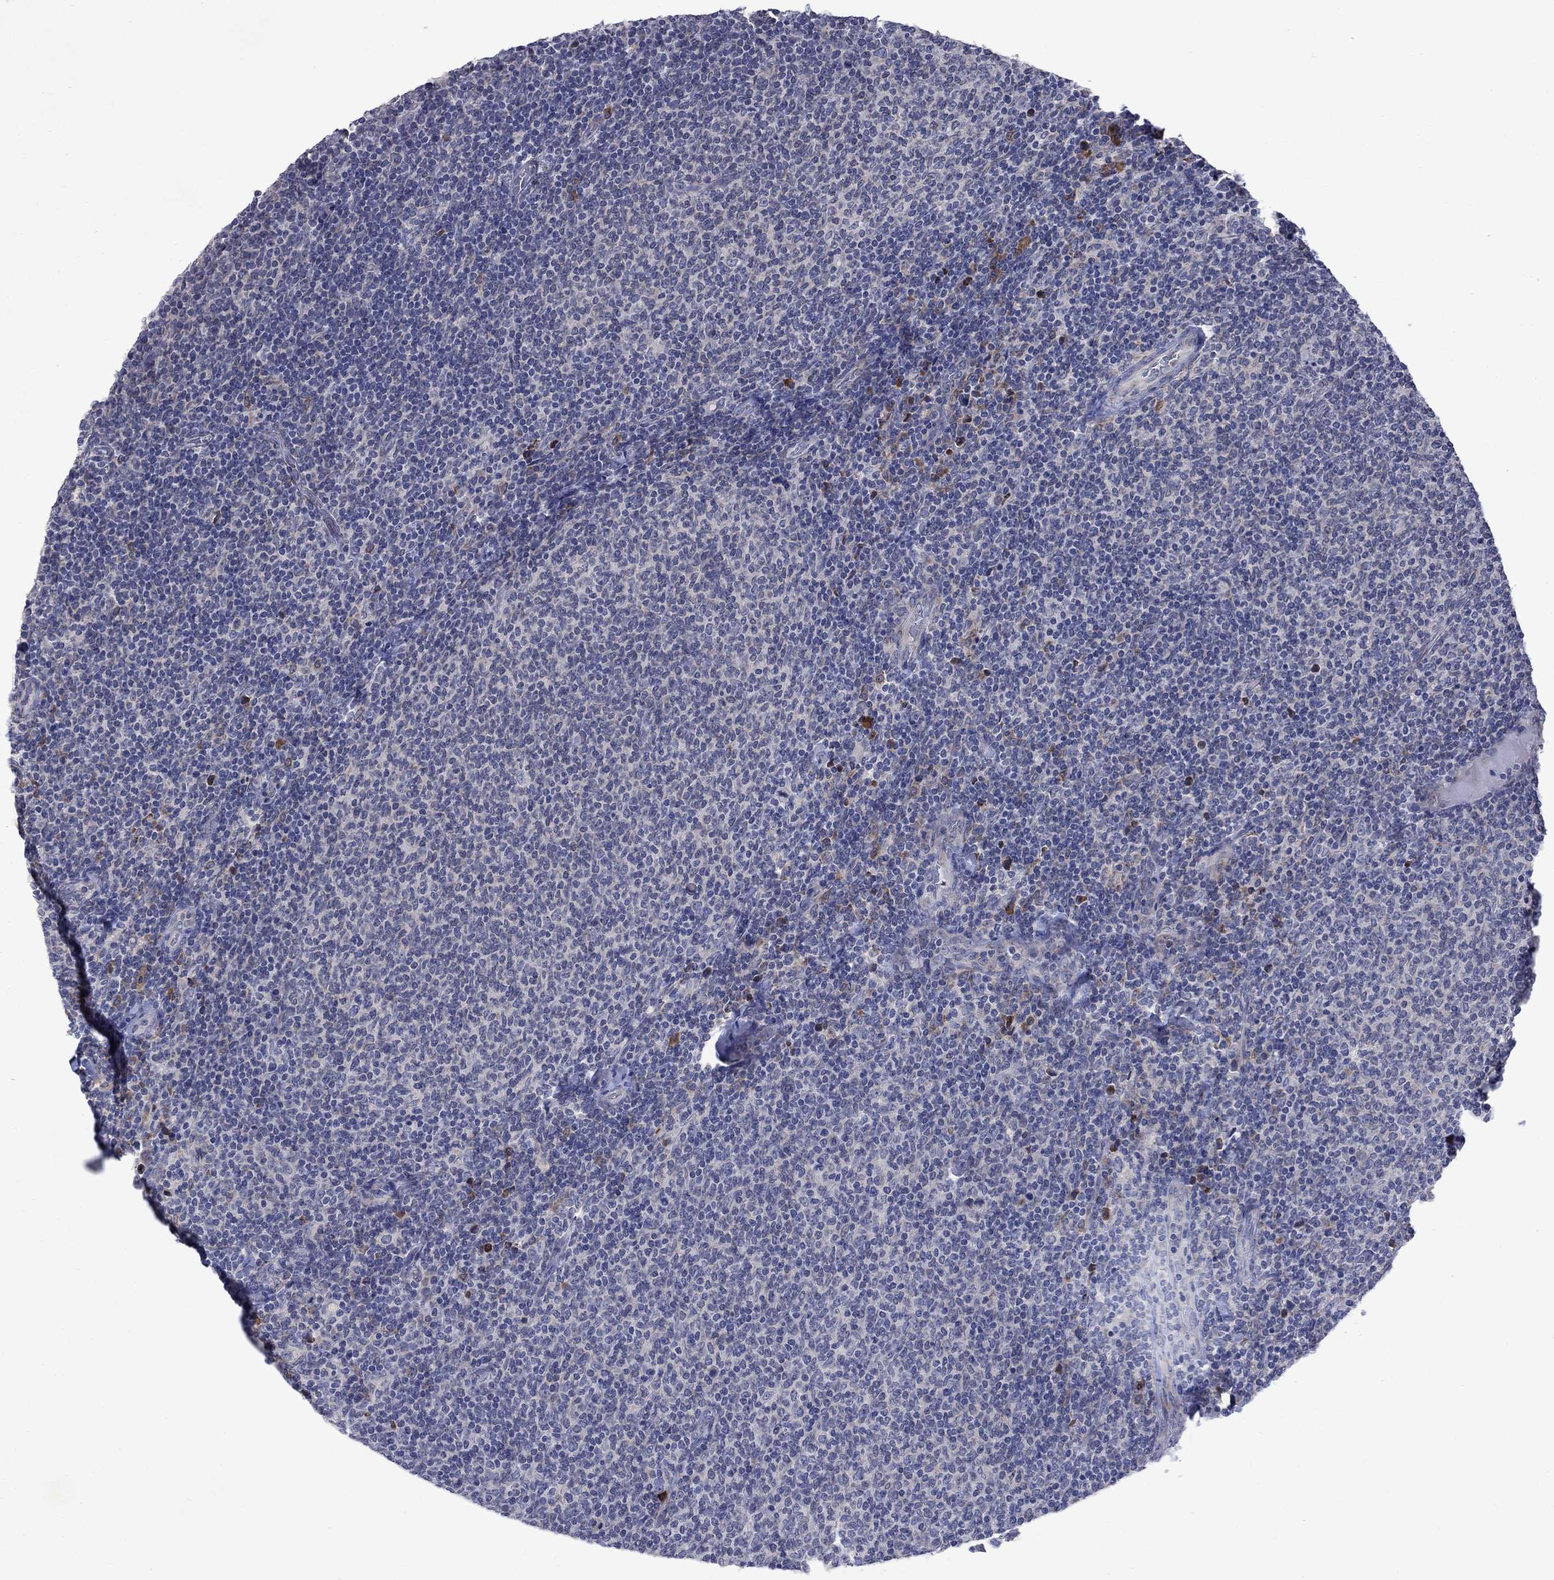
{"staining": {"intensity": "negative", "quantity": "none", "location": "none"}, "tissue": "lymphoma", "cell_type": "Tumor cells", "image_type": "cancer", "snomed": [{"axis": "morphology", "description": "Malignant lymphoma, non-Hodgkin's type, Low grade"}, {"axis": "topography", "description": "Lymph node"}], "caption": "An IHC image of malignant lymphoma, non-Hodgkin's type (low-grade) is shown. There is no staining in tumor cells of malignant lymphoma, non-Hodgkin's type (low-grade). (Stains: DAB immunohistochemistry with hematoxylin counter stain, Microscopy: brightfield microscopy at high magnification).", "gene": "TMEM97", "patient": {"sex": "male", "age": 52}}